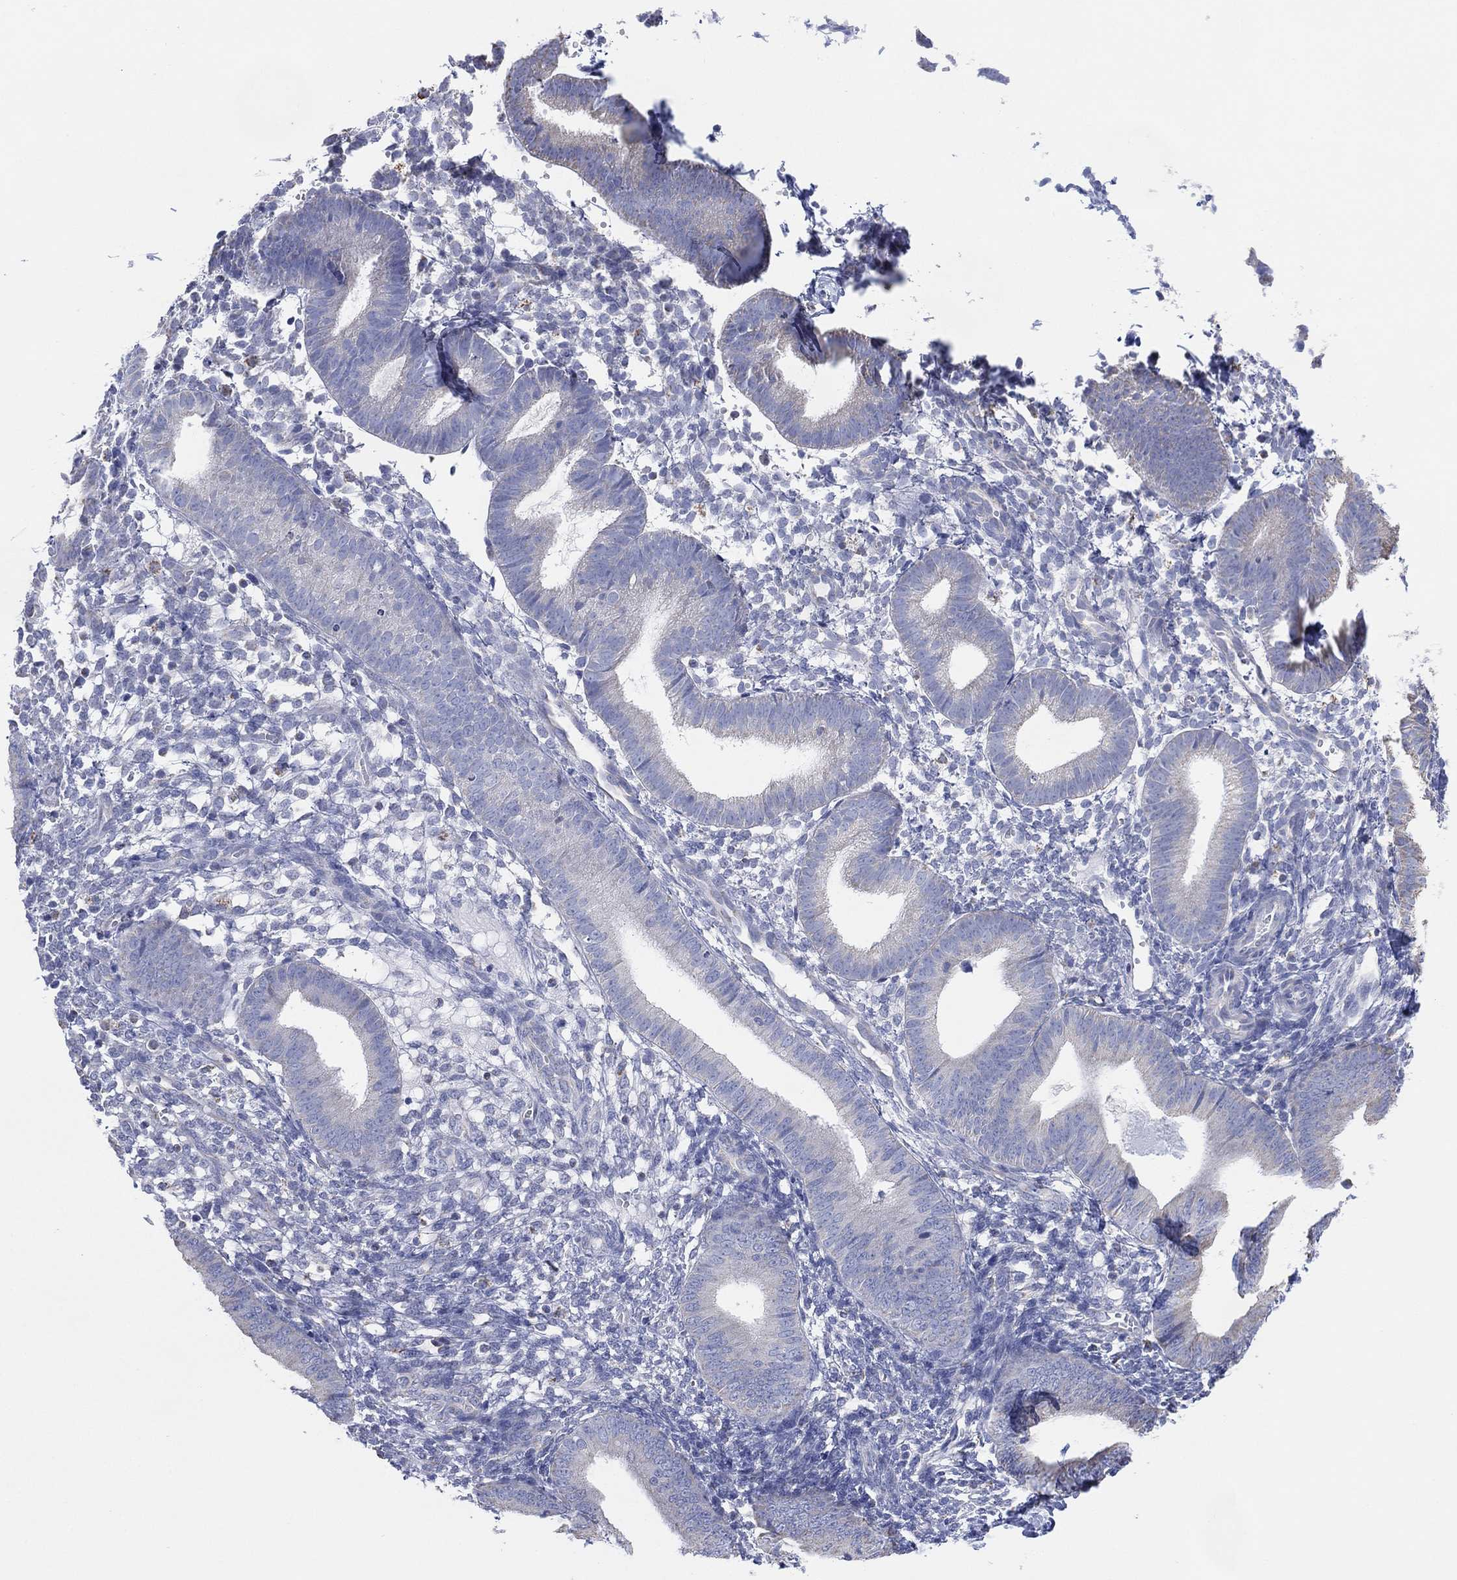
{"staining": {"intensity": "negative", "quantity": "none", "location": "none"}, "tissue": "endometrium", "cell_type": "Cells in endometrial stroma", "image_type": "normal", "snomed": [{"axis": "morphology", "description": "Normal tissue, NOS"}, {"axis": "topography", "description": "Endometrium"}], "caption": "Cells in endometrial stroma show no significant protein positivity in normal endometrium.", "gene": "CFTR", "patient": {"sex": "female", "age": 39}}